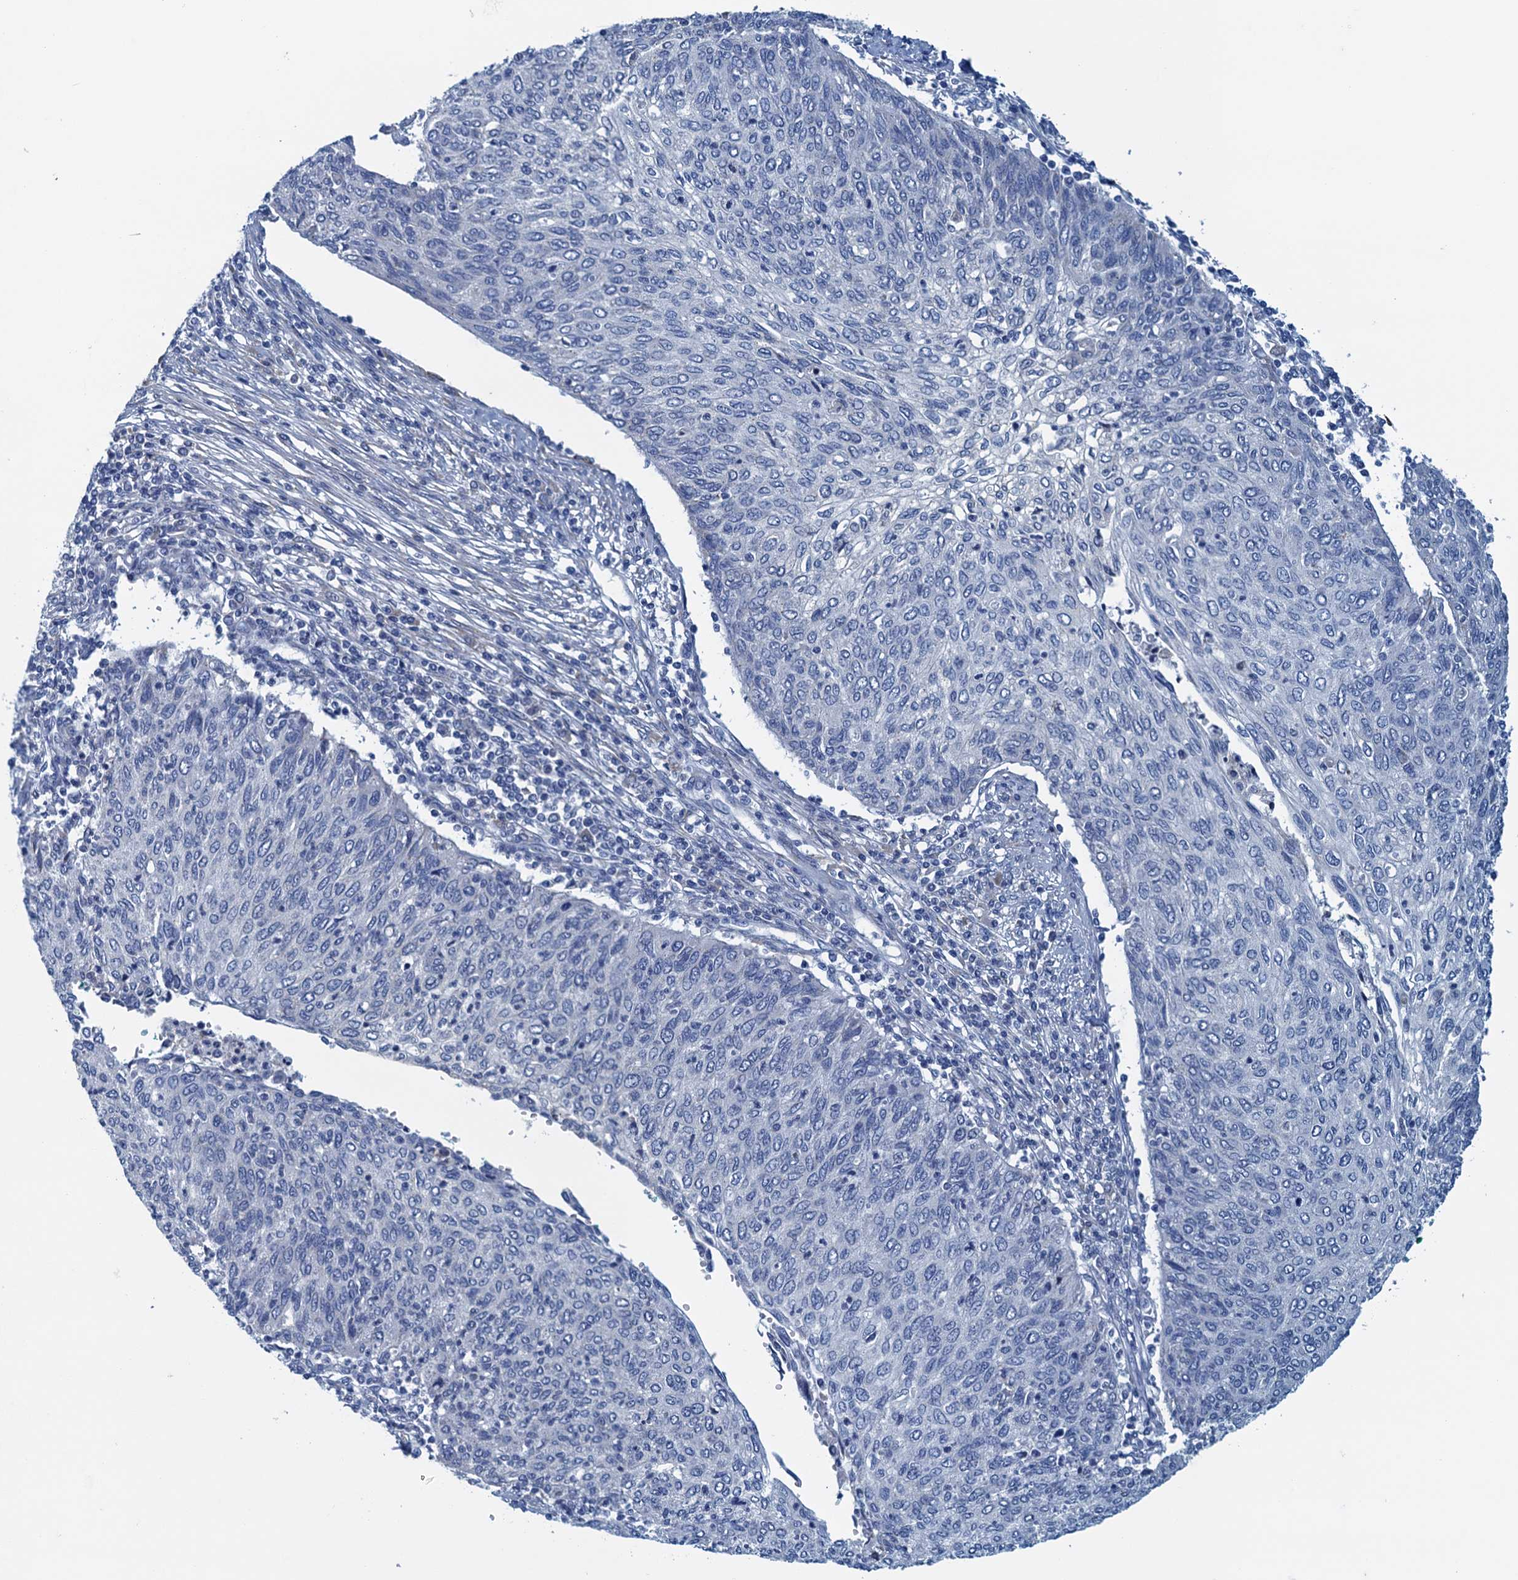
{"staining": {"intensity": "negative", "quantity": "none", "location": "none"}, "tissue": "cervical cancer", "cell_type": "Tumor cells", "image_type": "cancer", "snomed": [{"axis": "morphology", "description": "Squamous cell carcinoma, NOS"}, {"axis": "topography", "description": "Cervix"}], "caption": "Immunohistochemical staining of squamous cell carcinoma (cervical) exhibits no significant positivity in tumor cells.", "gene": "C10orf88", "patient": {"sex": "female", "age": 38}}